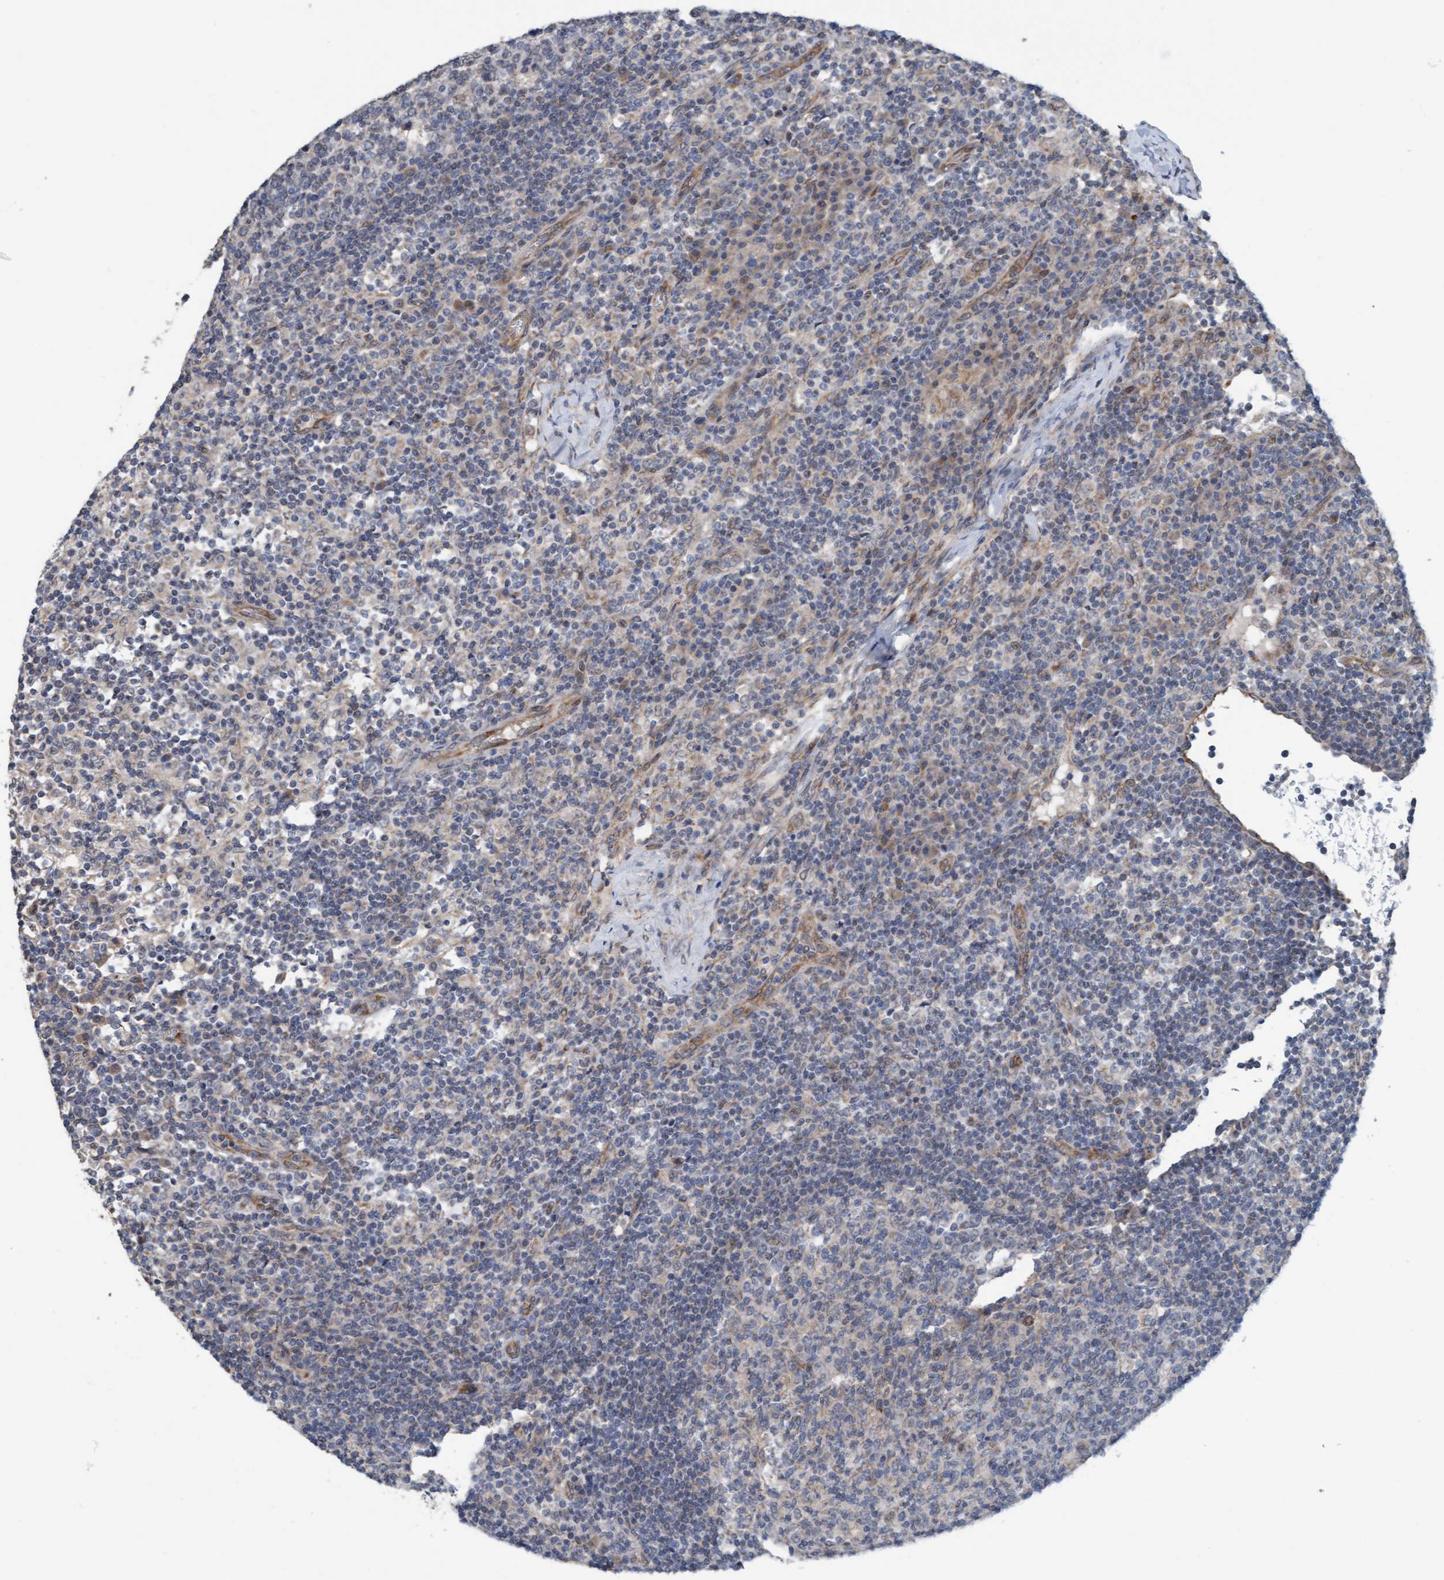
{"staining": {"intensity": "negative", "quantity": "none", "location": "none"}, "tissue": "lymph node", "cell_type": "Germinal center cells", "image_type": "normal", "snomed": [{"axis": "morphology", "description": "Normal tissue, NOS"}, {"axis": "morphology", "description": "Inflammation, NOS"}, {"axis": "topography", "description": "Lymph node"}], "caption": "This micrograph is of benign lymph node stained with immunohistochemistry to label a protein in brown with the nuclei are counter-stained blue. There is no positivity in germinal center cells. Brightfield microscopy of immunohistochemistry stained with DAB (brown) and hematoxylin (blue), captured at high magnification.", "gene": "ZNF566", "patient": {"sex": "male", "age": 55}}